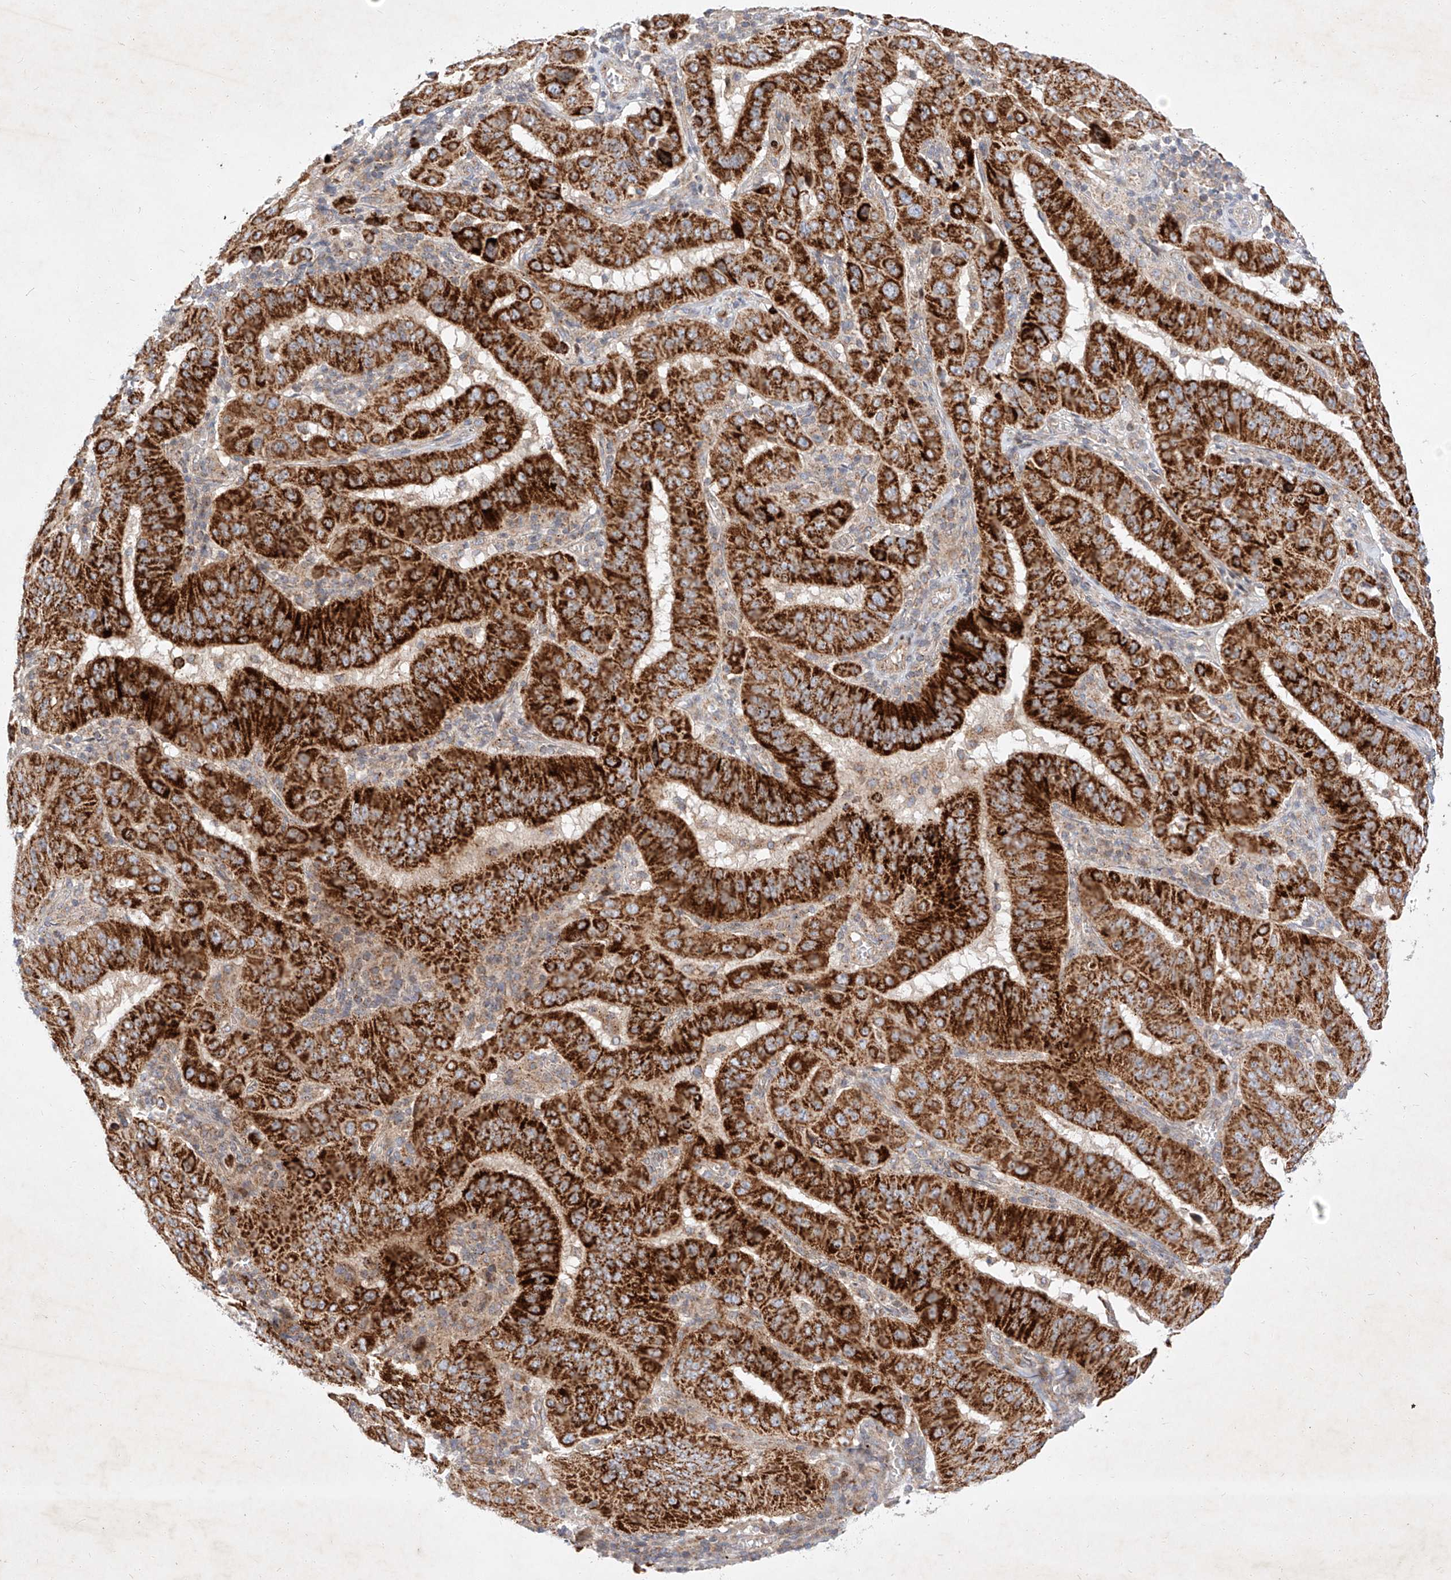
{"staining": {"intensity": "strong", "quantity": ">75%", "location": "cytoplasmic/membranous"}, "tissue": "pancreatic cancer", "cell_type": "Tumor cells", "image_type": "cancer", "snomed": [{"axis": "morphology", "description": "Adenocarcinoma, NOS"}, {"axis": "topography", "description": "Pancreas"}], "caption": "High-magnification brightfield microscopy of pancreatic adenocarcinoma stained with DAB (brown) and counterstained with hematoxylin (blue). tumor cells exhibit strong cytoplasmic/membranous expression is appreciated in about>75% of cells.", "gene": "OSGEPL1", "patient": {"sex": "male", "age": 63}}